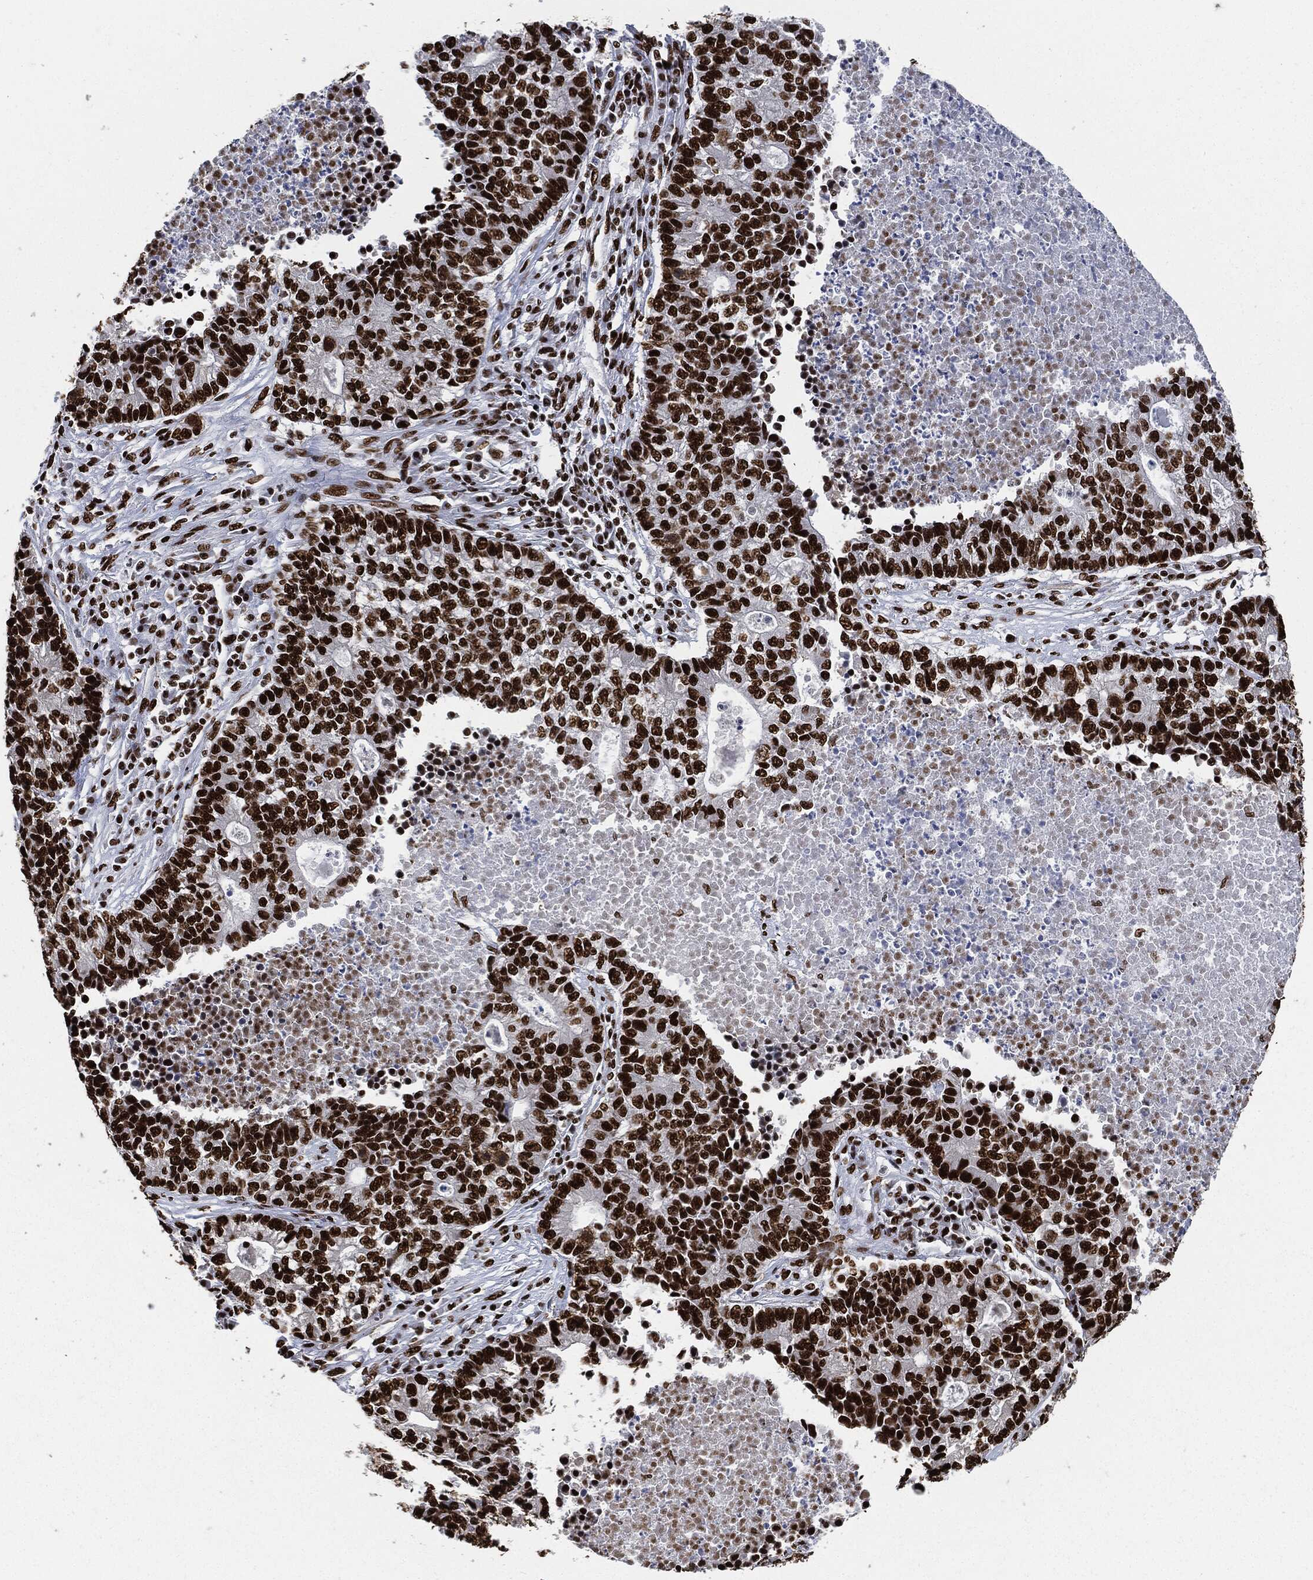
{"staining": {"intensity": "strong", "quantity": ">75%", "location": "nuclear"}, "tissue": "lung cancer", "cell_type": "Tumor cells", "image_type": "cancer", "snomed": [{"axis": "morphology", "description": "Adenocarcinoma, NOS"}, {"axis": "topography", "description": "Lung"}], "caption": "This photomicrograph exhibits adenocarcinoma (lung) stained with IHC to label a protein in brown. The nuclear of tumor cells show strong positivity for the protein. Nuclei are counter-stained blue.", "gene": "RECQL", "patient": {"sex": "male", "age": 57}}